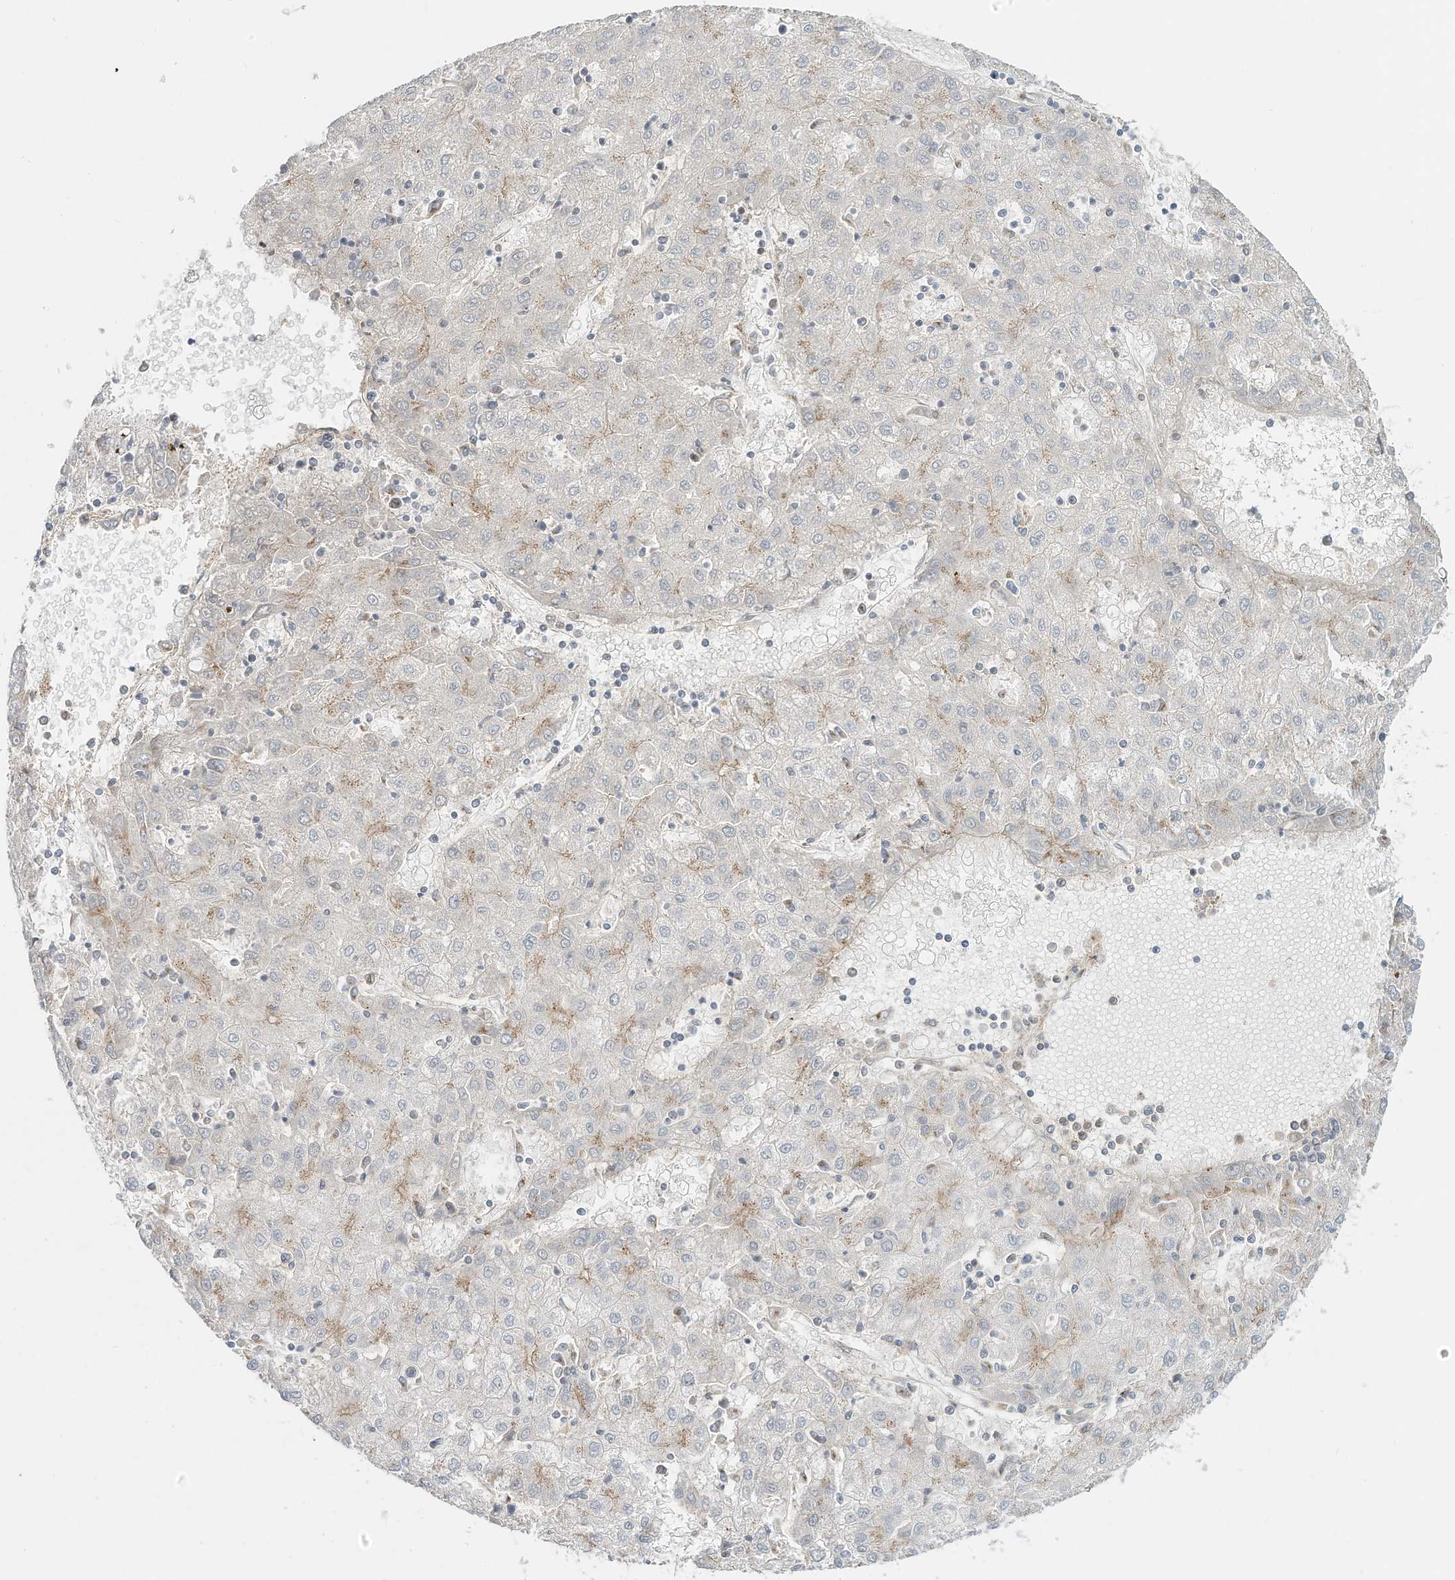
{"staining": {"intensity": "weak", "quantity": "<25%", "location": "cytoplasmic/membranous"}, "tissue": "liver cancer", "cell_type": "Tumor cells", "image_type": "cancer", "snomed": [{"axis": "morphology", "description": "Carcinoma, Hepatocellular, NOS"}, {"axis": "topography", "description": "Liver"}], "caption": "Immunohistochemistry of human liver hepatocellular carcinoma exhibits no positivity in tumor cells. The staining is performed using DAB (3,3'-diaminobenzidine) brown chromogen with nuclei counter-stained in using hematoxylin.", "gene": "CUX1", "patient": {"sex": "male", "age": 72}}